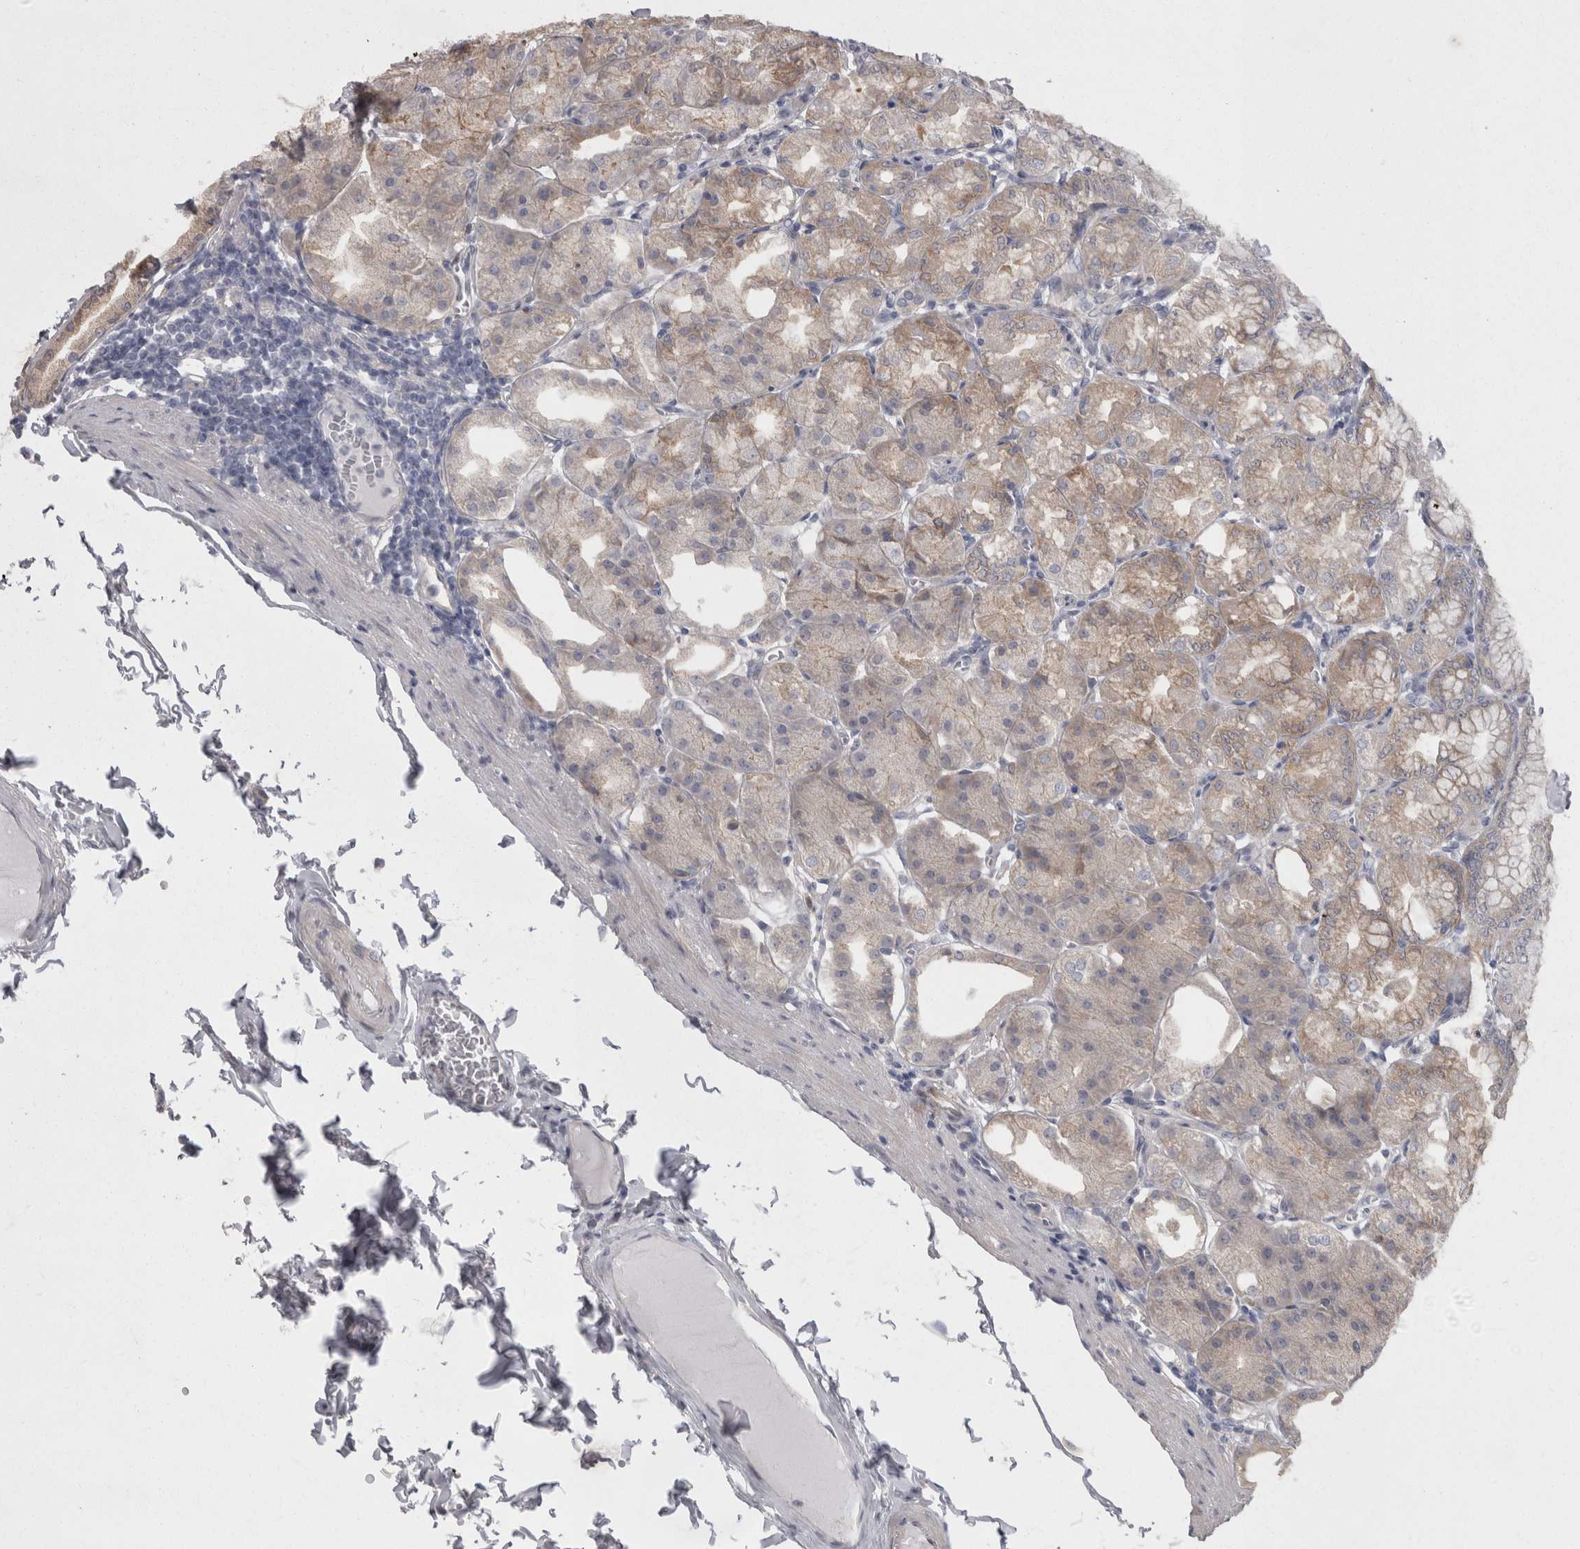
{"staining": {"intensity": "weak", "quantity": "<25%", "location": "cytoplasmic/membranous"}, "tissue": "stomach", "cell_type": "Glandular cells", "image_type": "normal", "snomed": [{"axis": "morphology", "description": "Normal tissue, NOS"}, {"axis": "topography", "description": "Stomach, lower"}], "caption": "Protein analysis of normal stomach exhibits no significant expression in glandular cells.", "gene": "CAMK2D", "patient": {"sex": "male", "age": 71}}